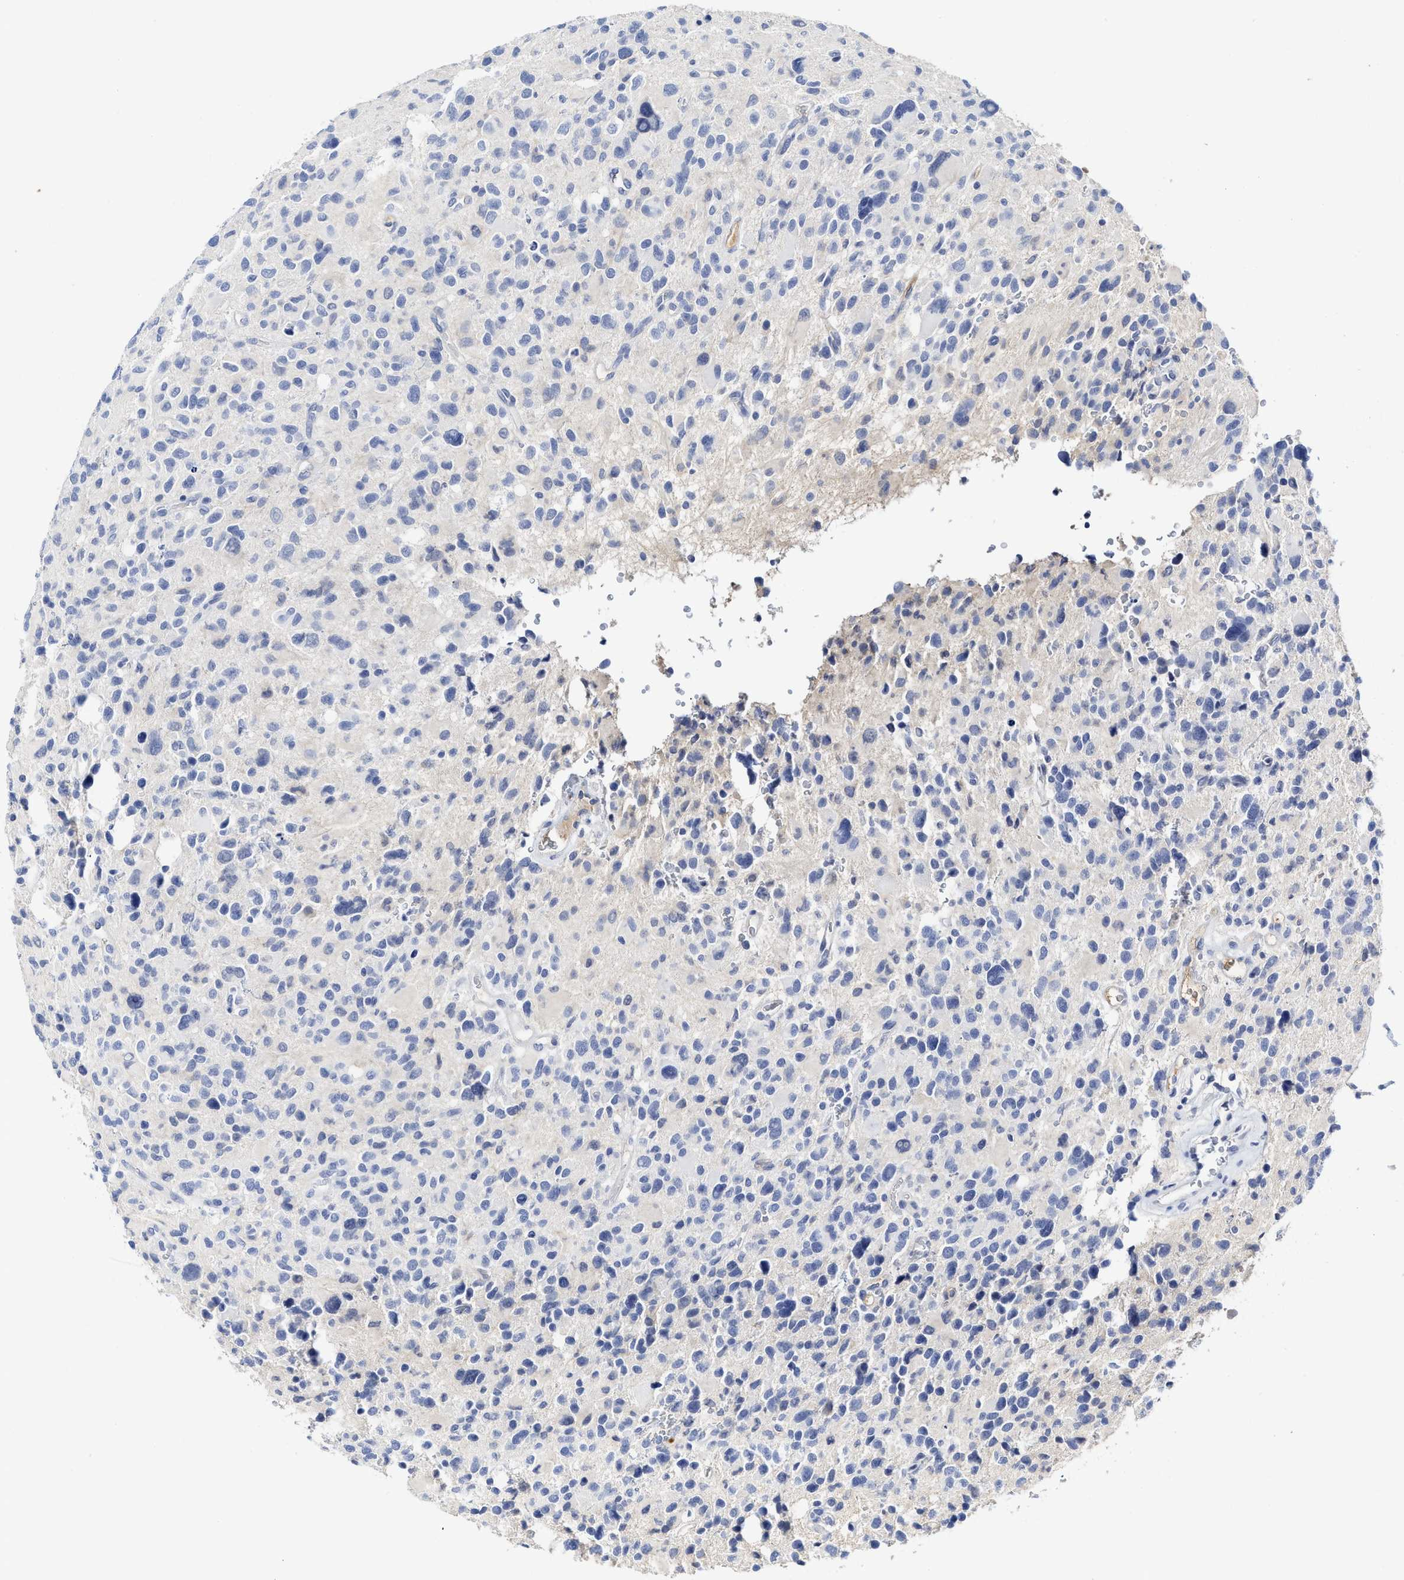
{"staining": {"intensity": "negative", "quantity": "none", "location": "none"}, "tissue": "glioma", "cell_type": "Tumor cells", "image_type": "cancer", "snomed": [{"axis": "morphology", "description": "Glioma, malignant, High grade"}, {"axis": "topography", "description": "Brain"}], "caption": "Tumor cells are negative for brown protein staining in glioma.", "gene": "C2", "patient": {"sex": "male", "age": 48}}